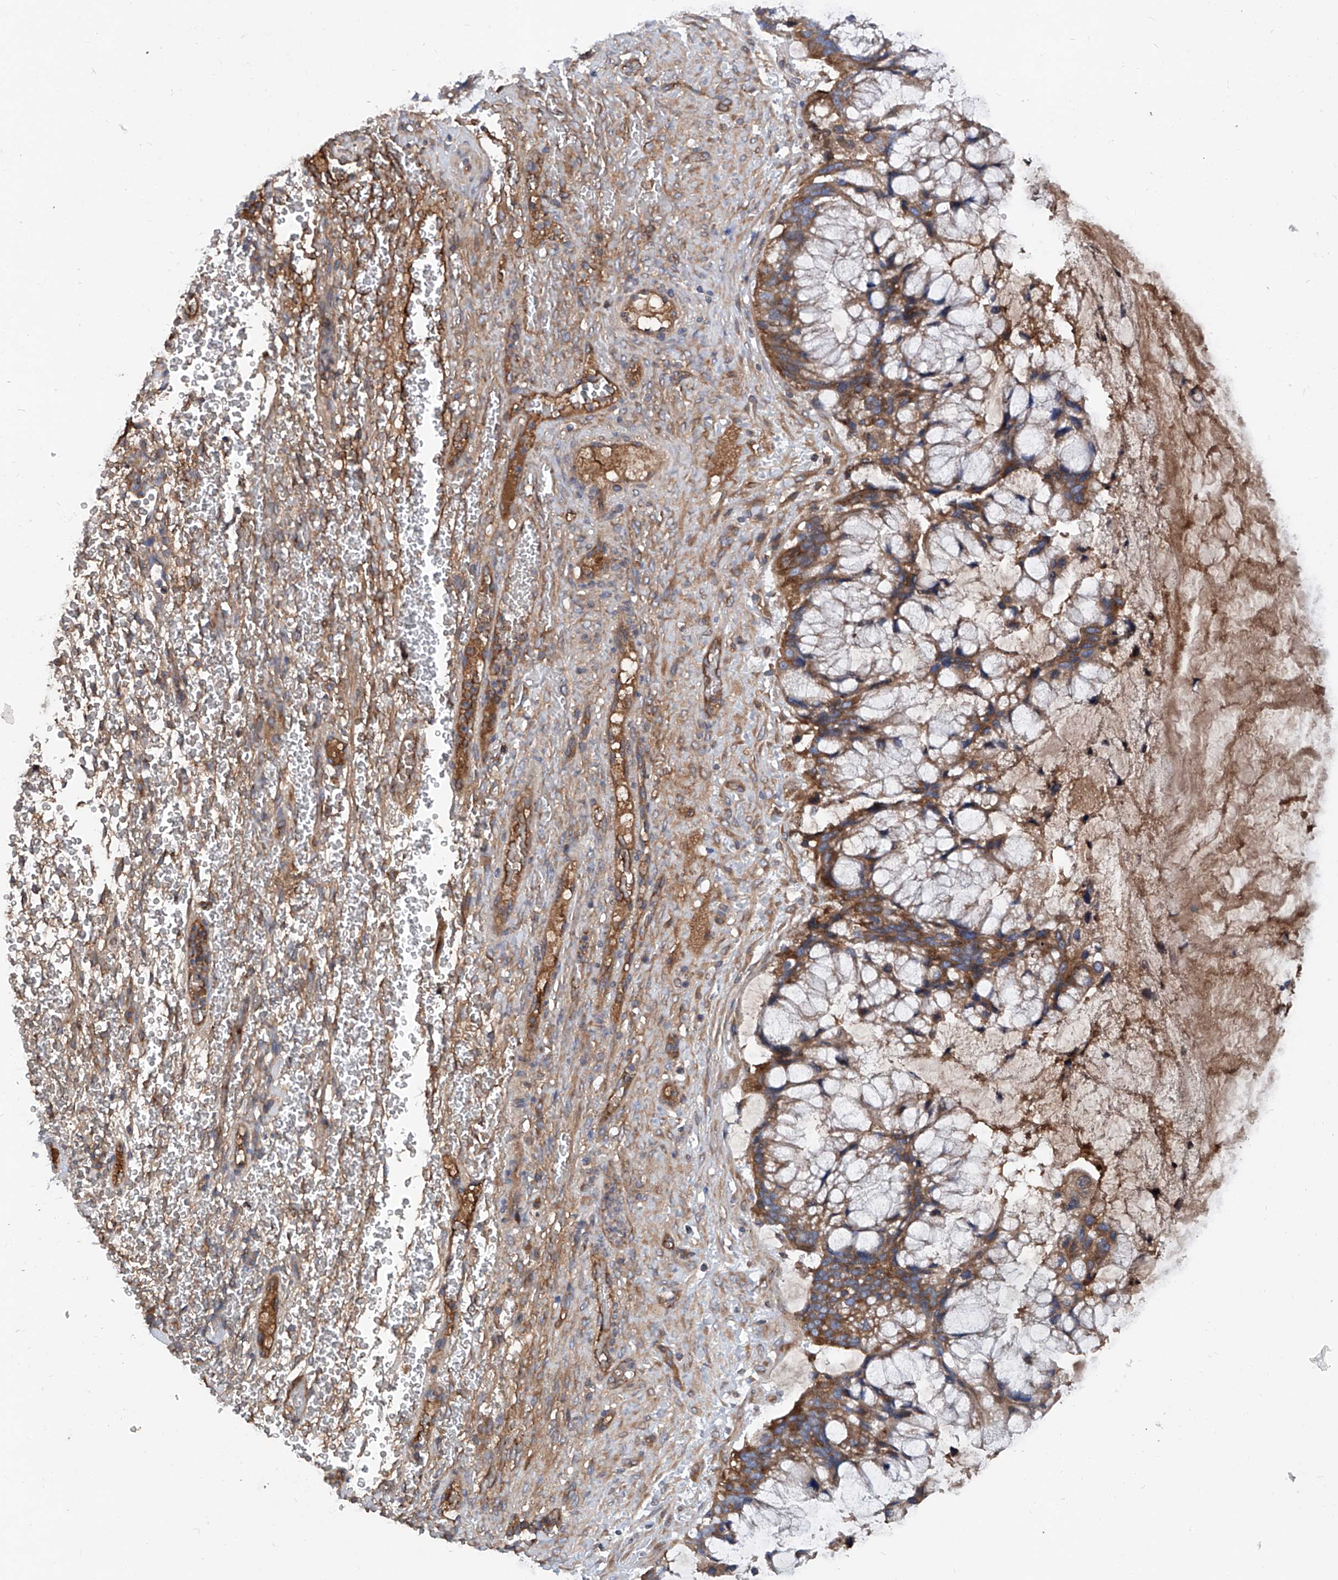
{"staining": {"intensity": "strong", "quantity": ">75%", "location": "cytoplasmic/membranous"}, "tissue": "ovarian cancer", "cell_type": "Tumor cells", "image_type": "cancer", "snomed": [{"axis": "morphology", "description": "Cystadenocarcinoma, mucinous, NOS"}, {"axis": "topography", "description": "Ovary"}], "caption": "Tumor cells display strong cytoplasmic/membranous staining in approximately >75% of cells in ovarian cancer (mucinous cystadenocarcinoma).", "gene": "ASCC3", "patient": {"sex": "female", "age": 37}}